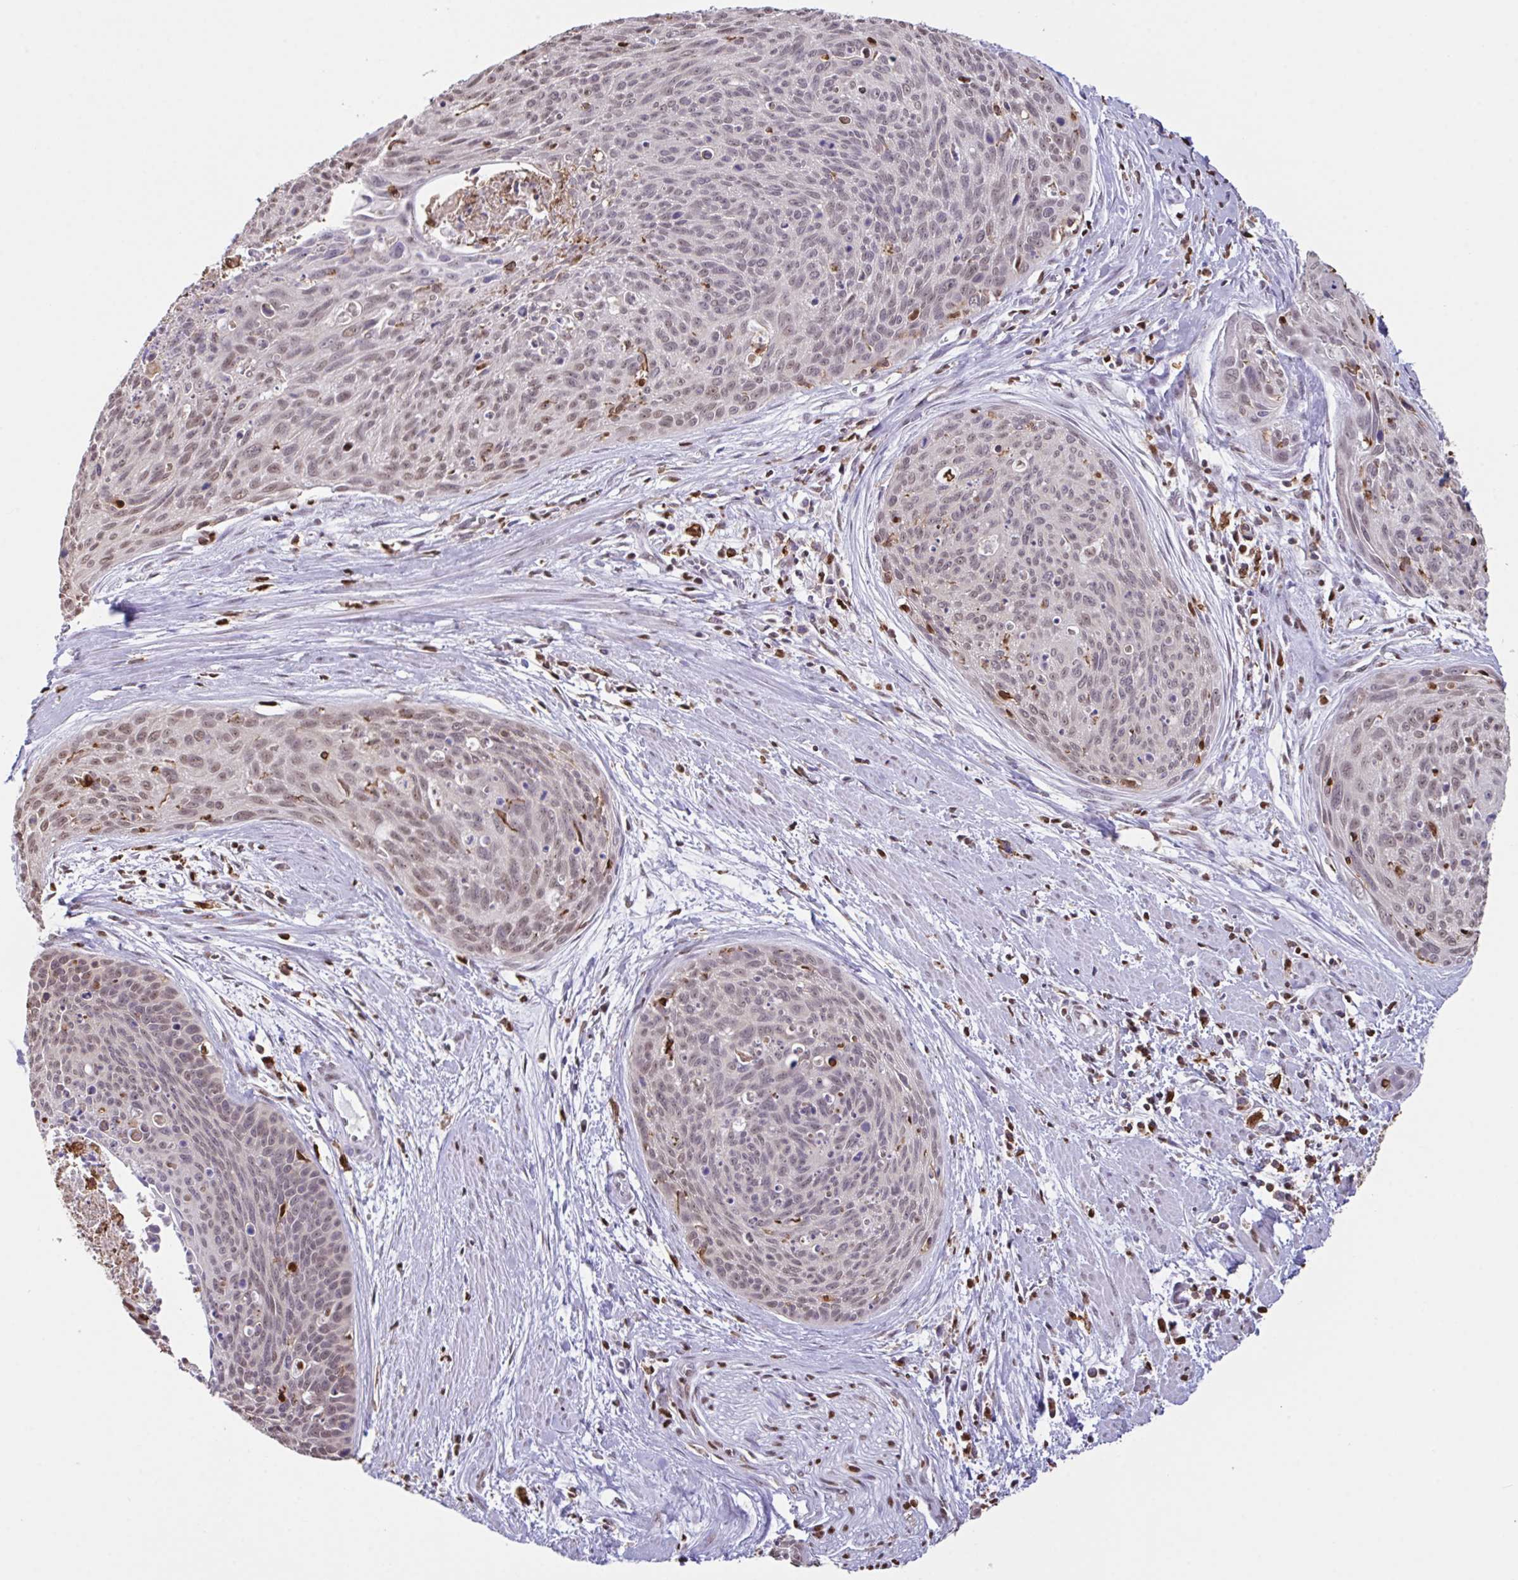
{"staining": {"intensity": "weak", "quantity": "25%-75%", "location": "nuclear"}, "tissue": "cervical cancer", "cell_type": "Tumor cells", "image_type": "cancer", "snomed": [{"axis": "morphology", "description": "Squamous cell carcinoma, NOS"}, {"axis": "topography", "description": "Cervix"}], "caption": "Immunohistochemistry of human cervical squamous cell carcinoma displays low levels of weak nuclear expression in about 25%-75% of tumor cells.", "gene": "BTBD10", "patient": {"sex": "female", "age": 55}}